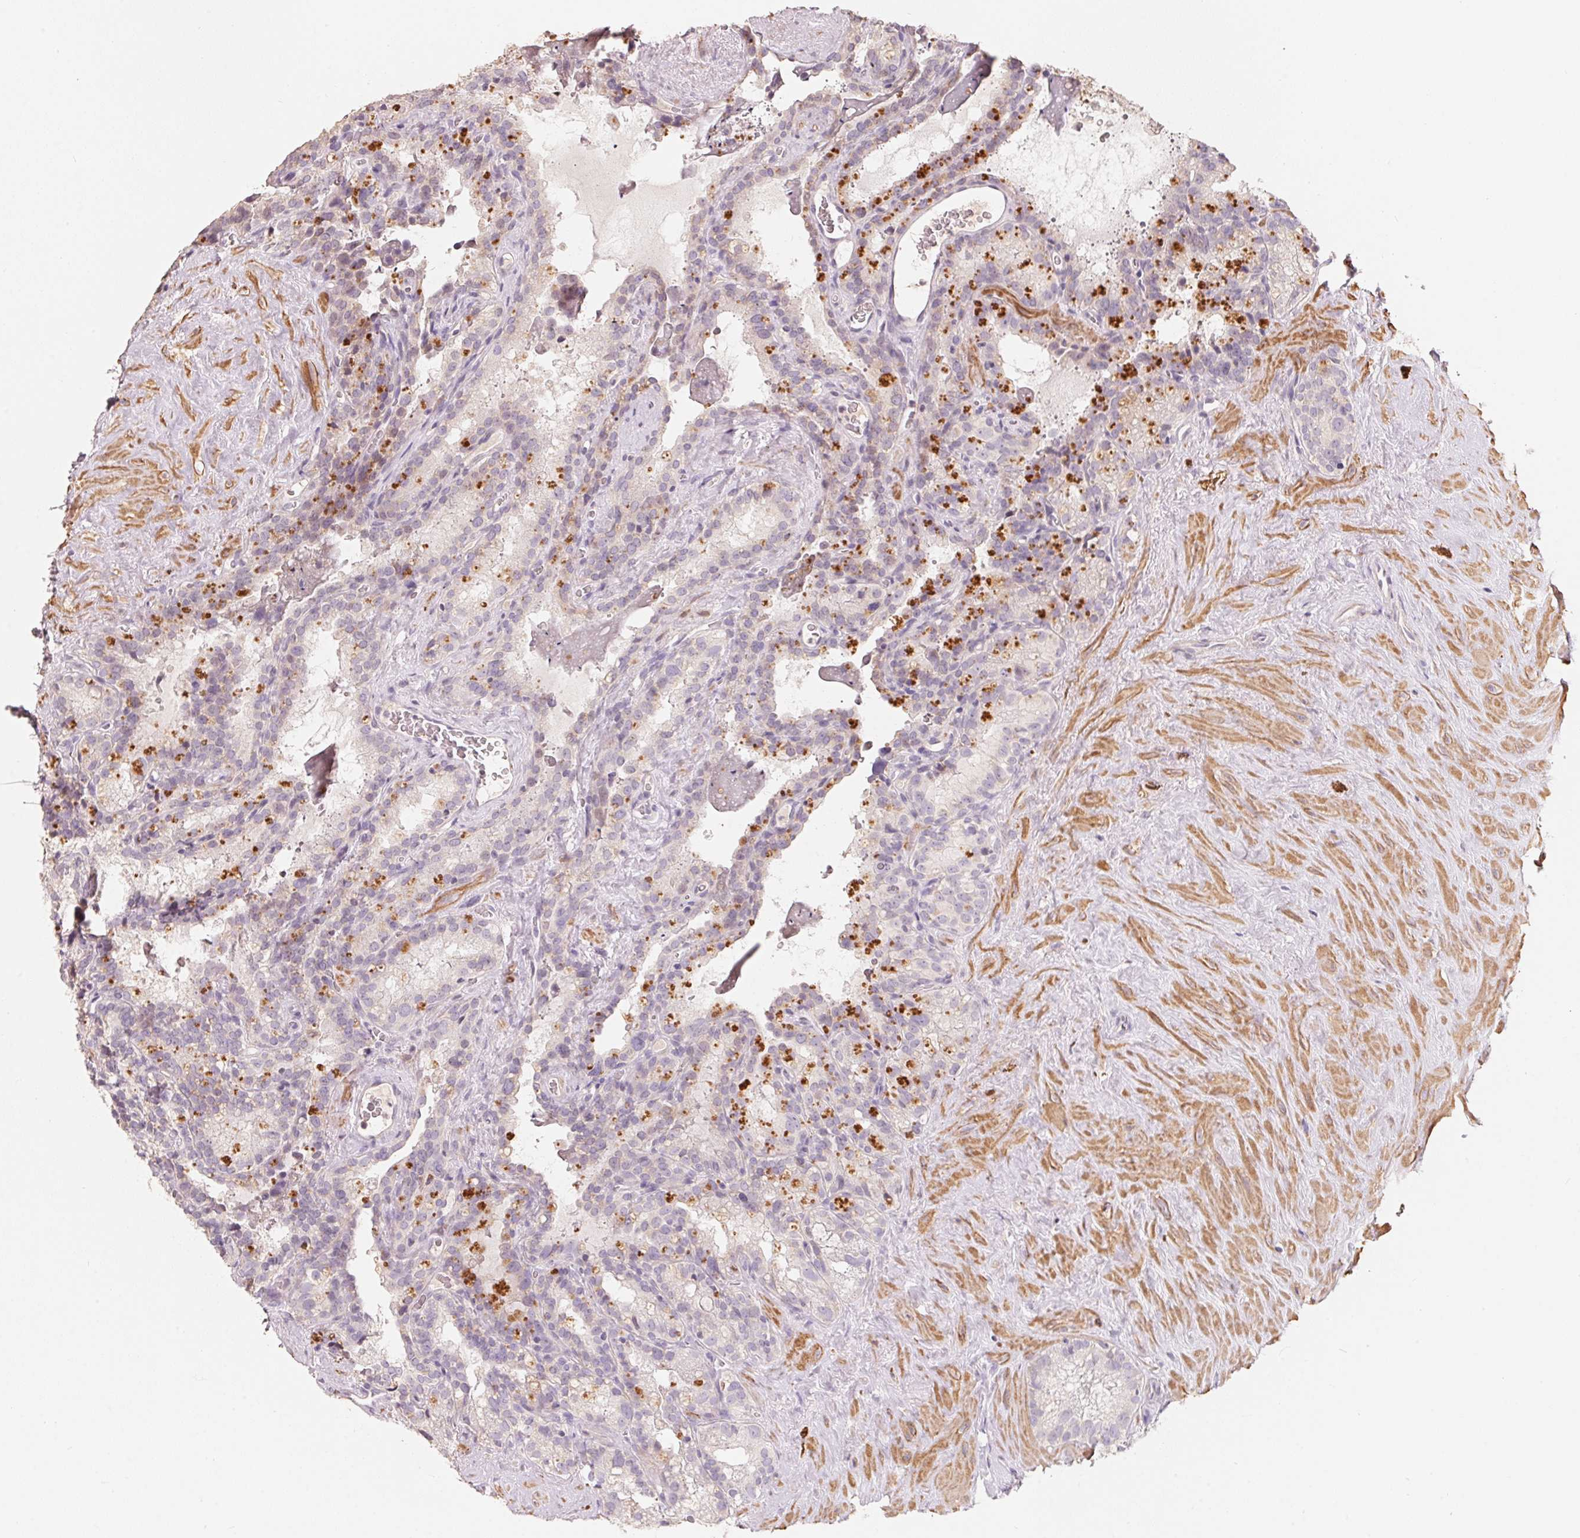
{"staining": {"intensity": "moderate", "quantity": "25%-75%", "location": "cytoplasmic/membranous"}, "tissue": "seminal vesicle", "cell_type": "Glandular cells", "image_type": "normal", "snomed": [{"axis": "morphology", "description": "Normal tissue, NOS"}, {"axis": "topography", "description": "Prostate"}, {"axis": "topography", "description": "Seminal veicle"}], "caption": "Glandular cells reveal moderate cytoplasmic/membranous expression in approximately 25%-75% of cells in normal seminal vesicle.", "gene": "TP53AIP1", "patient": {"sex": "male", "age": 71}}